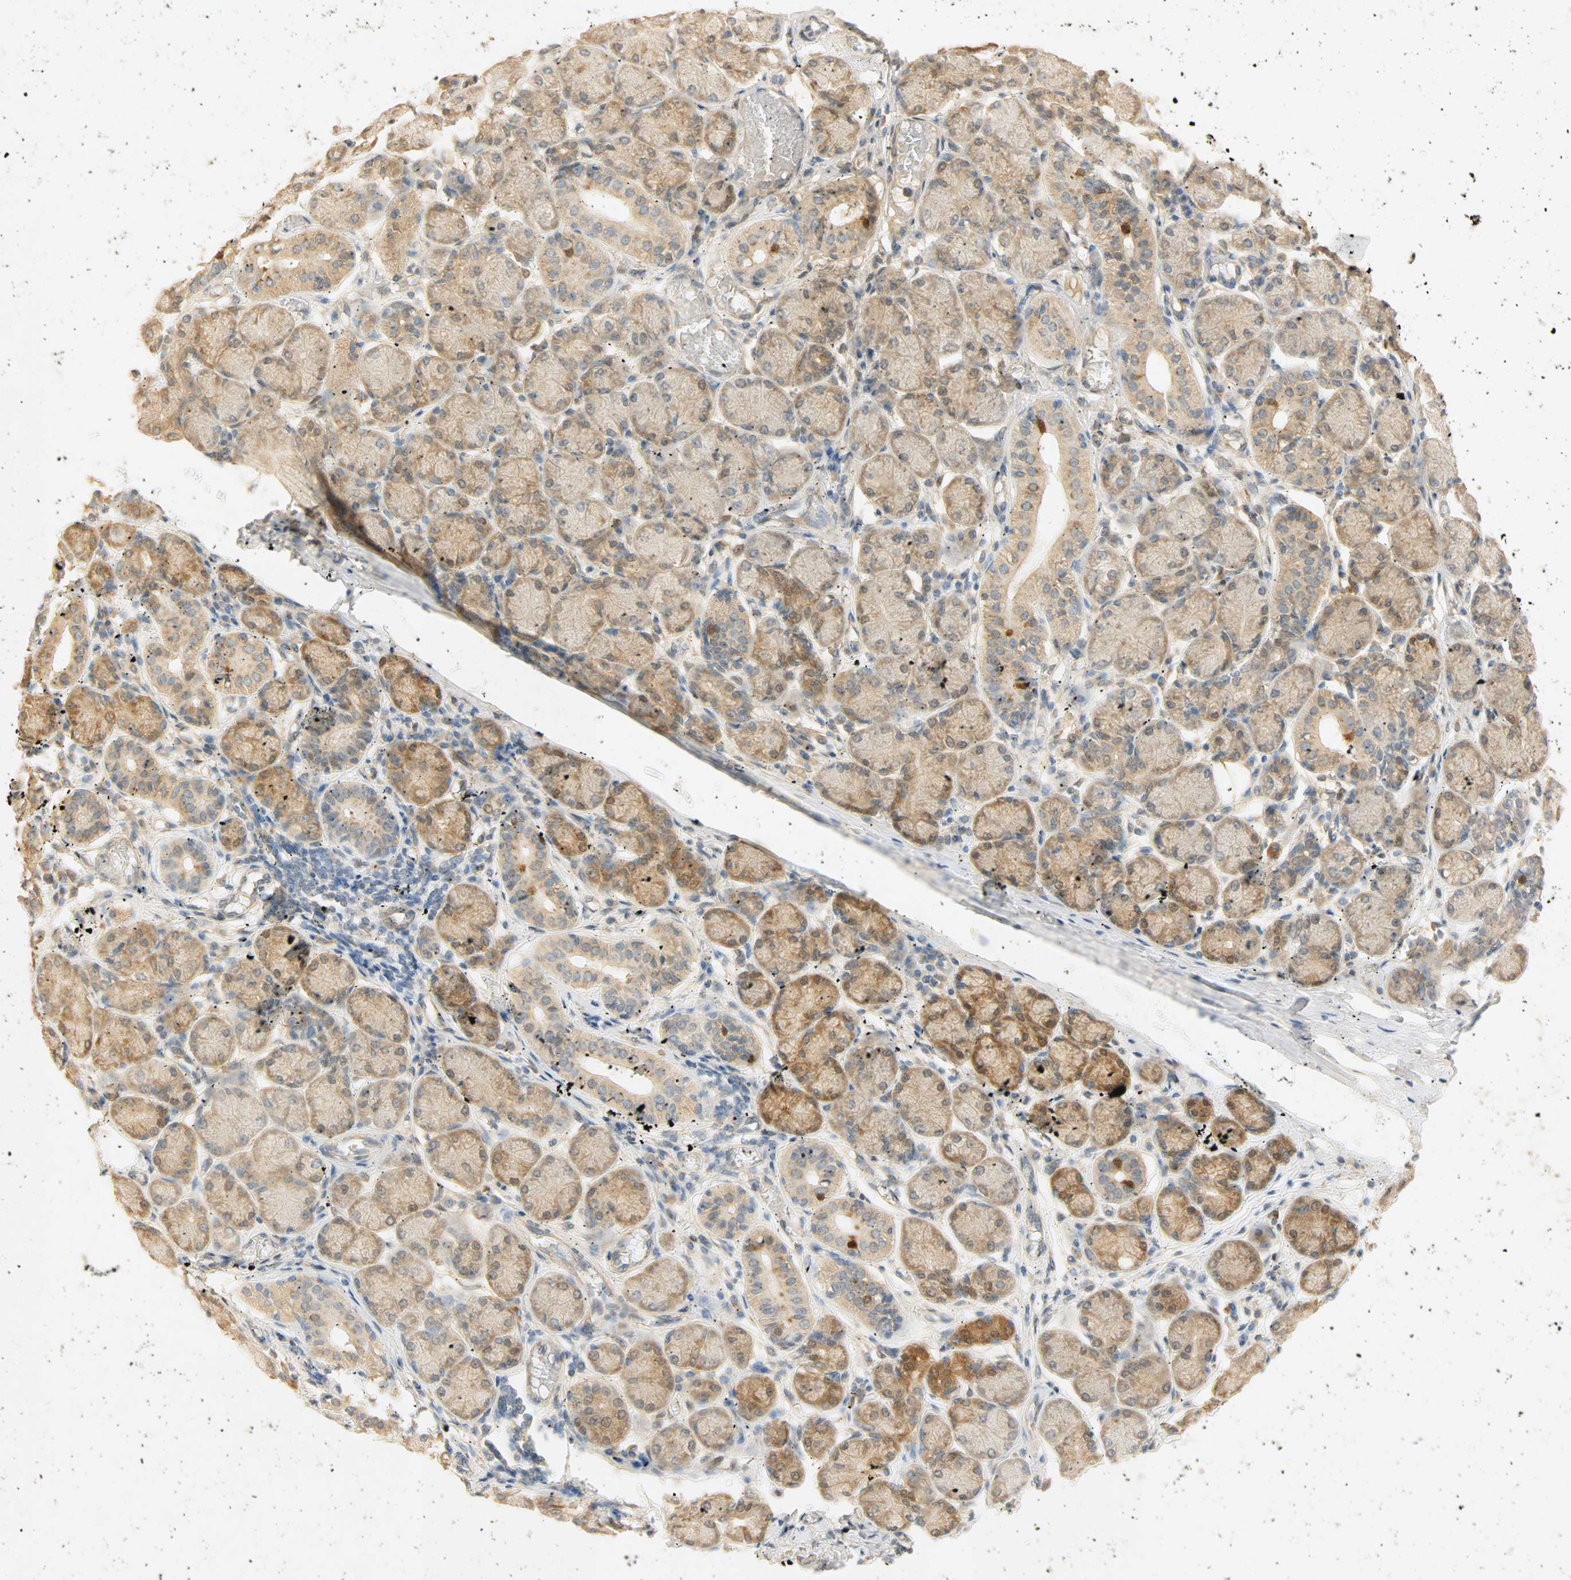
{"staining": {"intensity": "moderate", "quantity": "25%-75%", "location": "cytoplasmic/membranous"}, "tissue": "salivary gland", "cell_type": "Glandular cells", "image_type": "normal", "snomed": [{"axis": "morphology", "description": "Normal tissue, NOS"}, {"axis": "topography", "description": "Salivary gland"}], "caption": "DAB (3,3'-diaminobenzidine) immunohistochemical staining of benign human salivary gland reveals moderate cytoplasmic/membranous protein positivity in approximately 25%-75% of glandular cells.", "gene": "SELENBP1", "patient": {"sex": "female", "age": 24}}